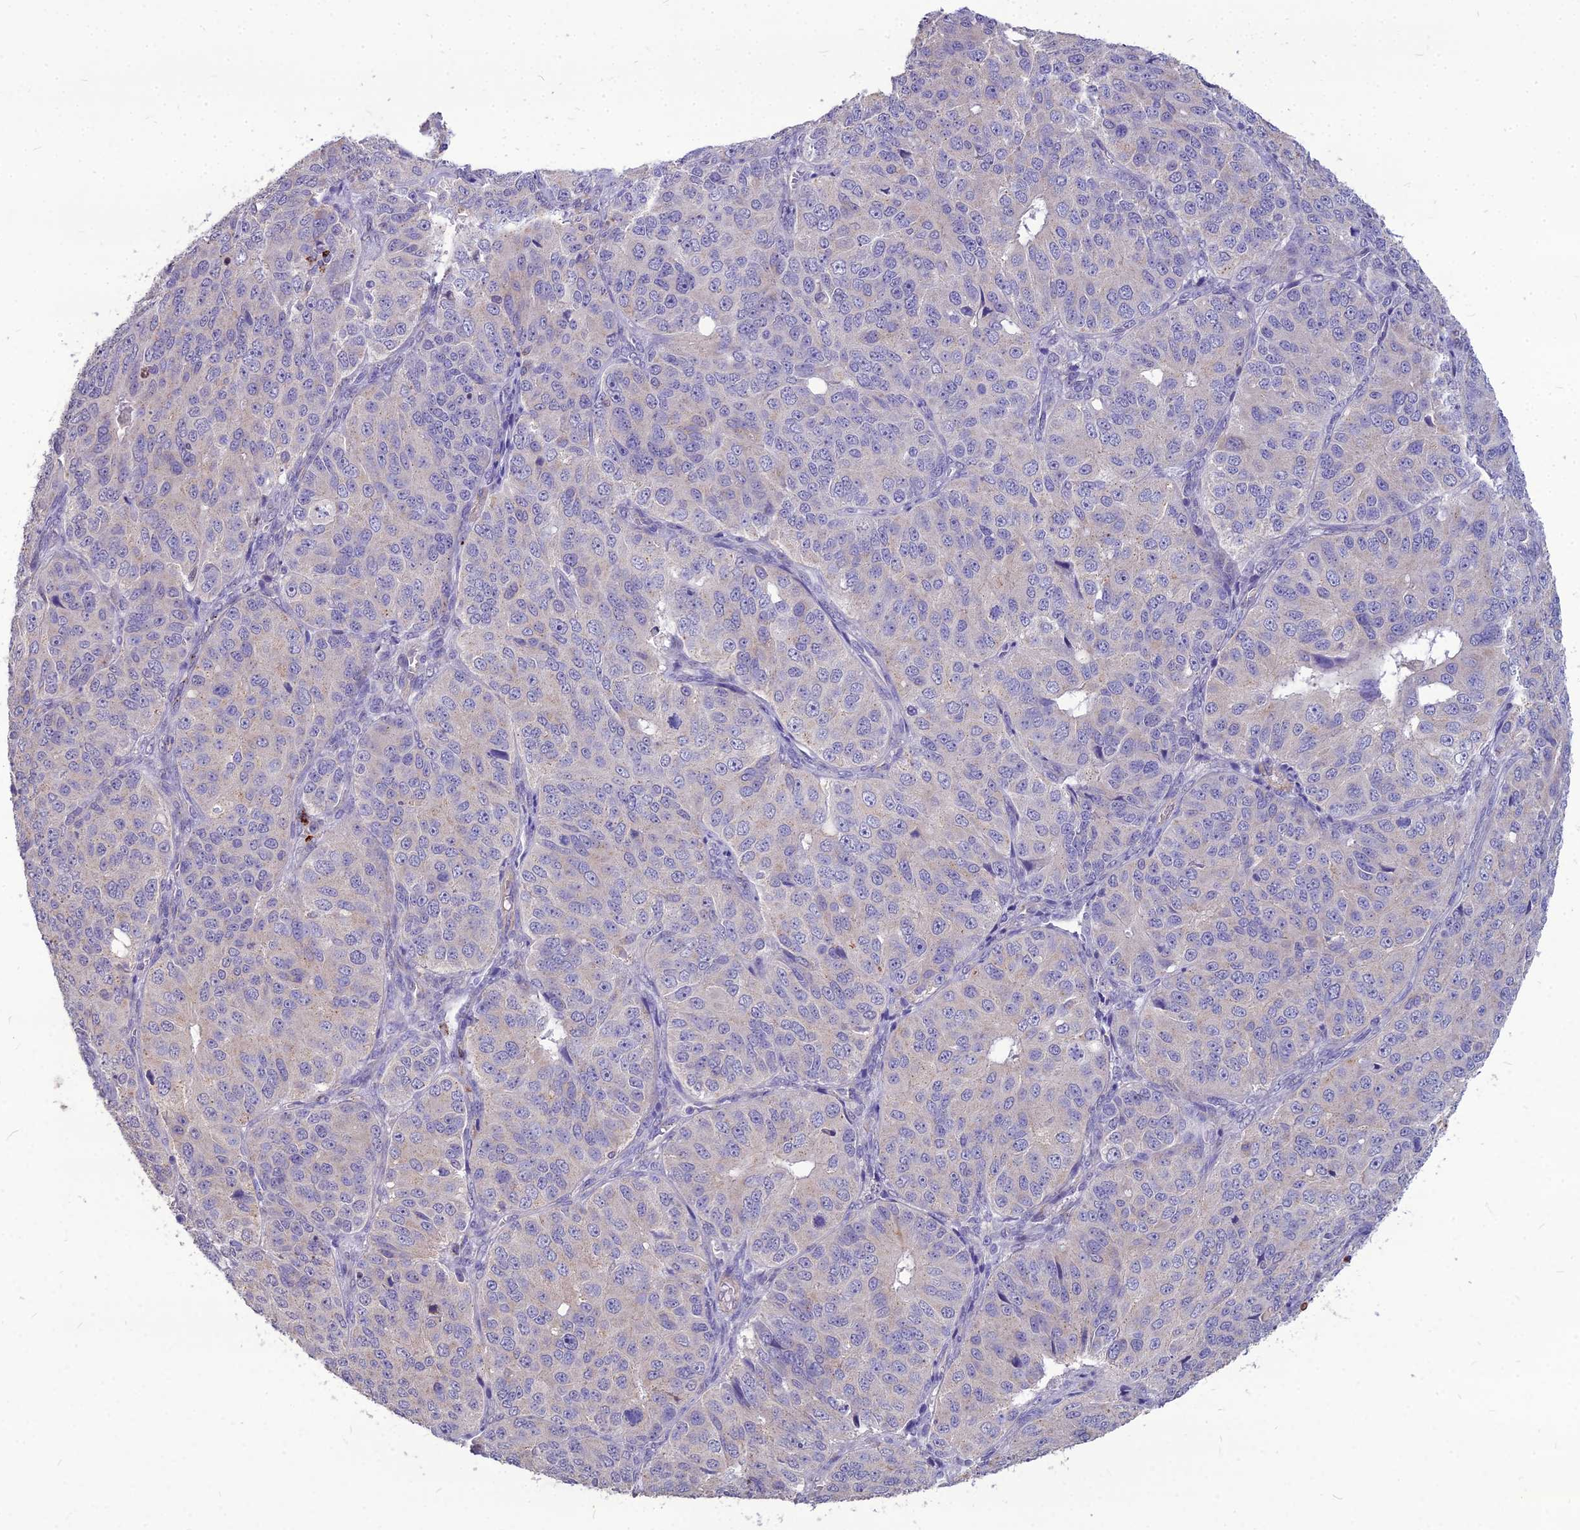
{"staining": {"intensity": "negative", "quantity": "none", "location": "none"}, "tissue": "ovarian cancer", "cell_type": "Tumor cells", "image_type": "cancer", "snomed": [{"axis": "morphology", "description": "Carcinoma, endometroid"}, {"axis": "topography", "description": "Ovary"}], "caption": "Human endometroid carcinoma (ovarian) stained for a protein using IHC shows no expression in tumor cells.", "gene": "PCED1B", "patient": {"sex": "female", "age": 51}}